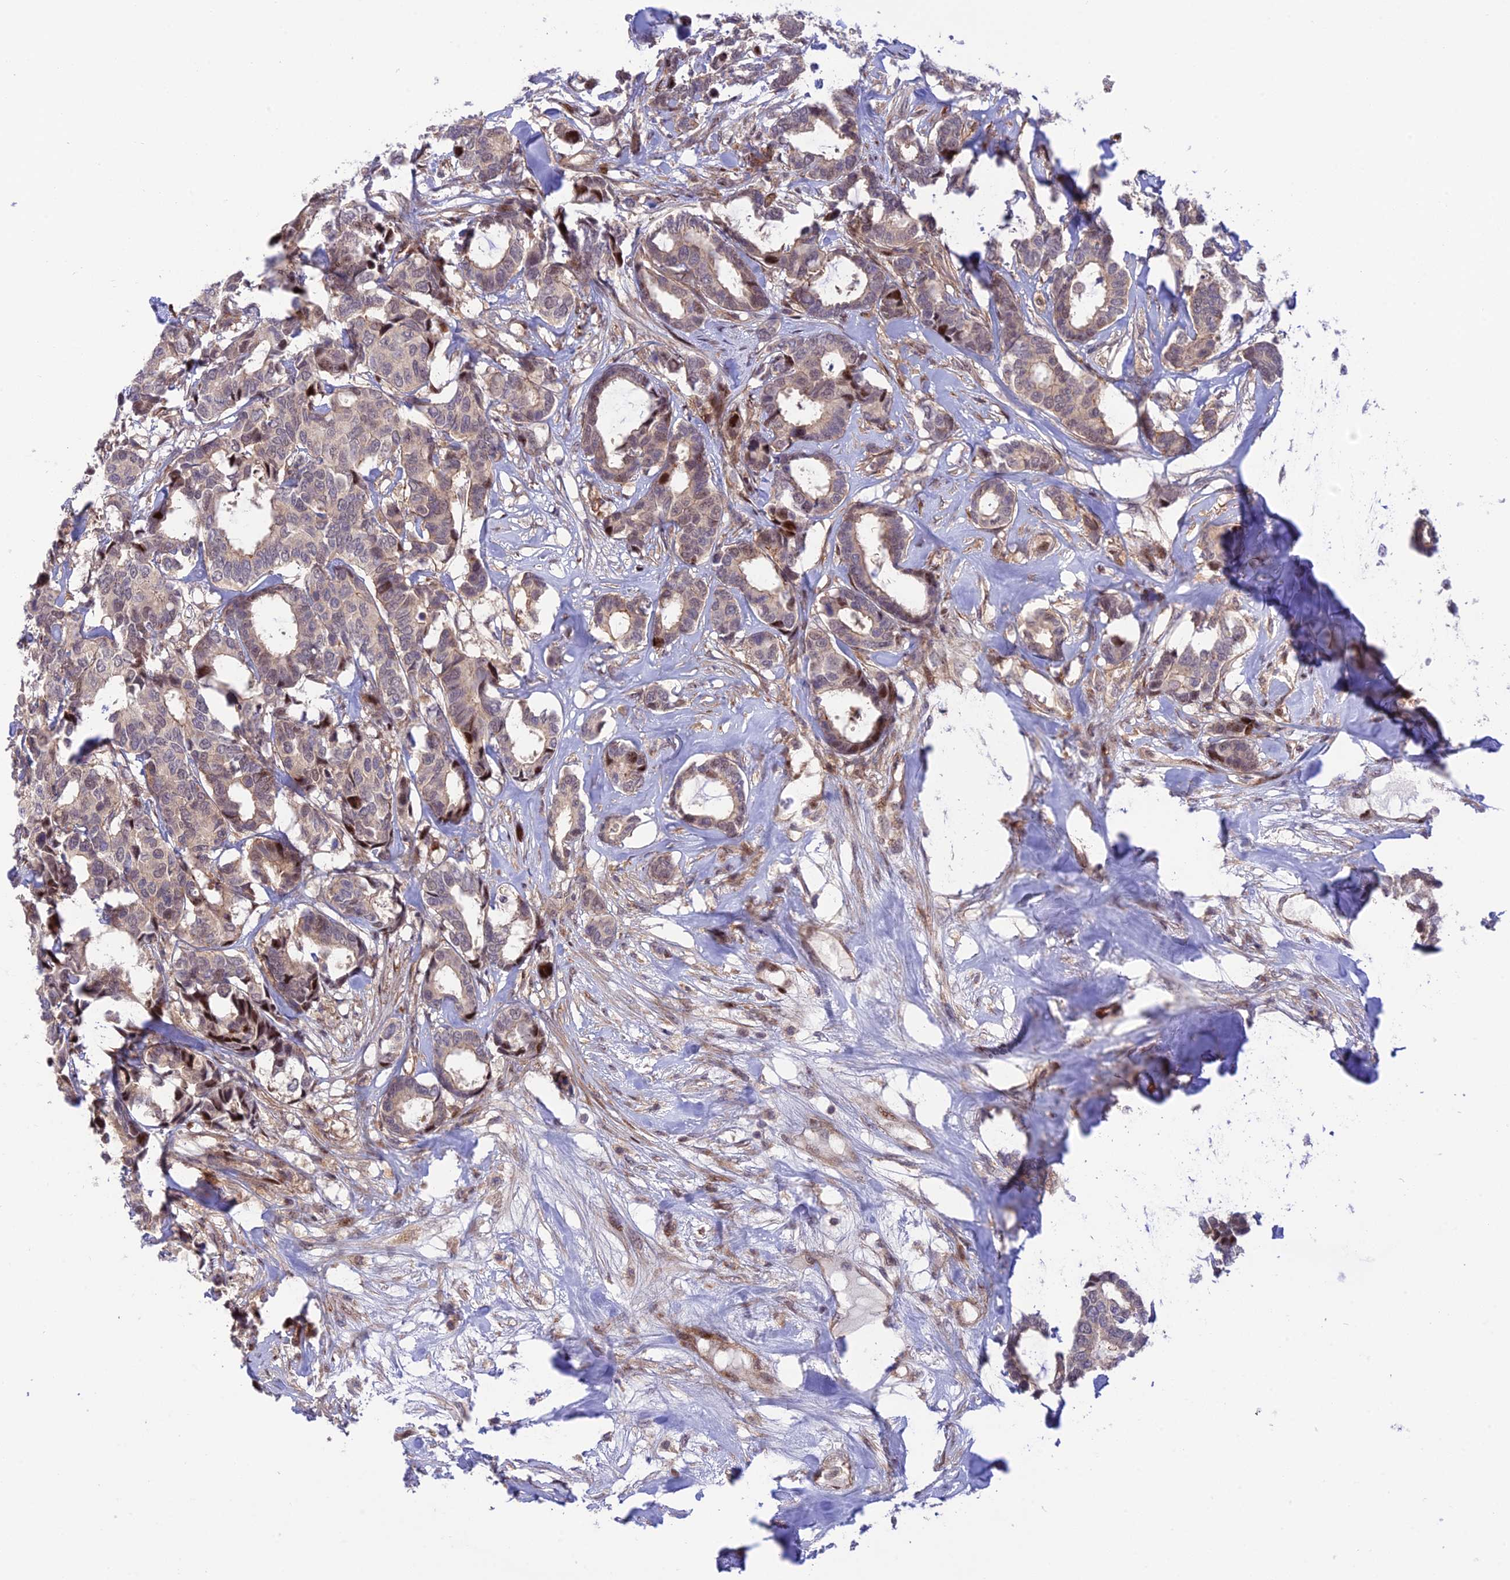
{"staining": {"intensity": "moderate", "quantity": "<25%", "location": "nuclear"}, "tissue": "breast cancer", "cell_type": "Tumor cells", "image_type": "cancer", "snomed": [{"axis": "morphology", "description": "Duct carcinoma"}, {"axis": "topography", "description": "Breast"}], "caption": "The photomicrograph exhibits a brown stain indicating the presence of a protein in the nuclear of tumor cells in breast cancer (invasive ductal carcinoma).", "gene": "ZNF584", "patient": {"sex": "female", "age": 87}}